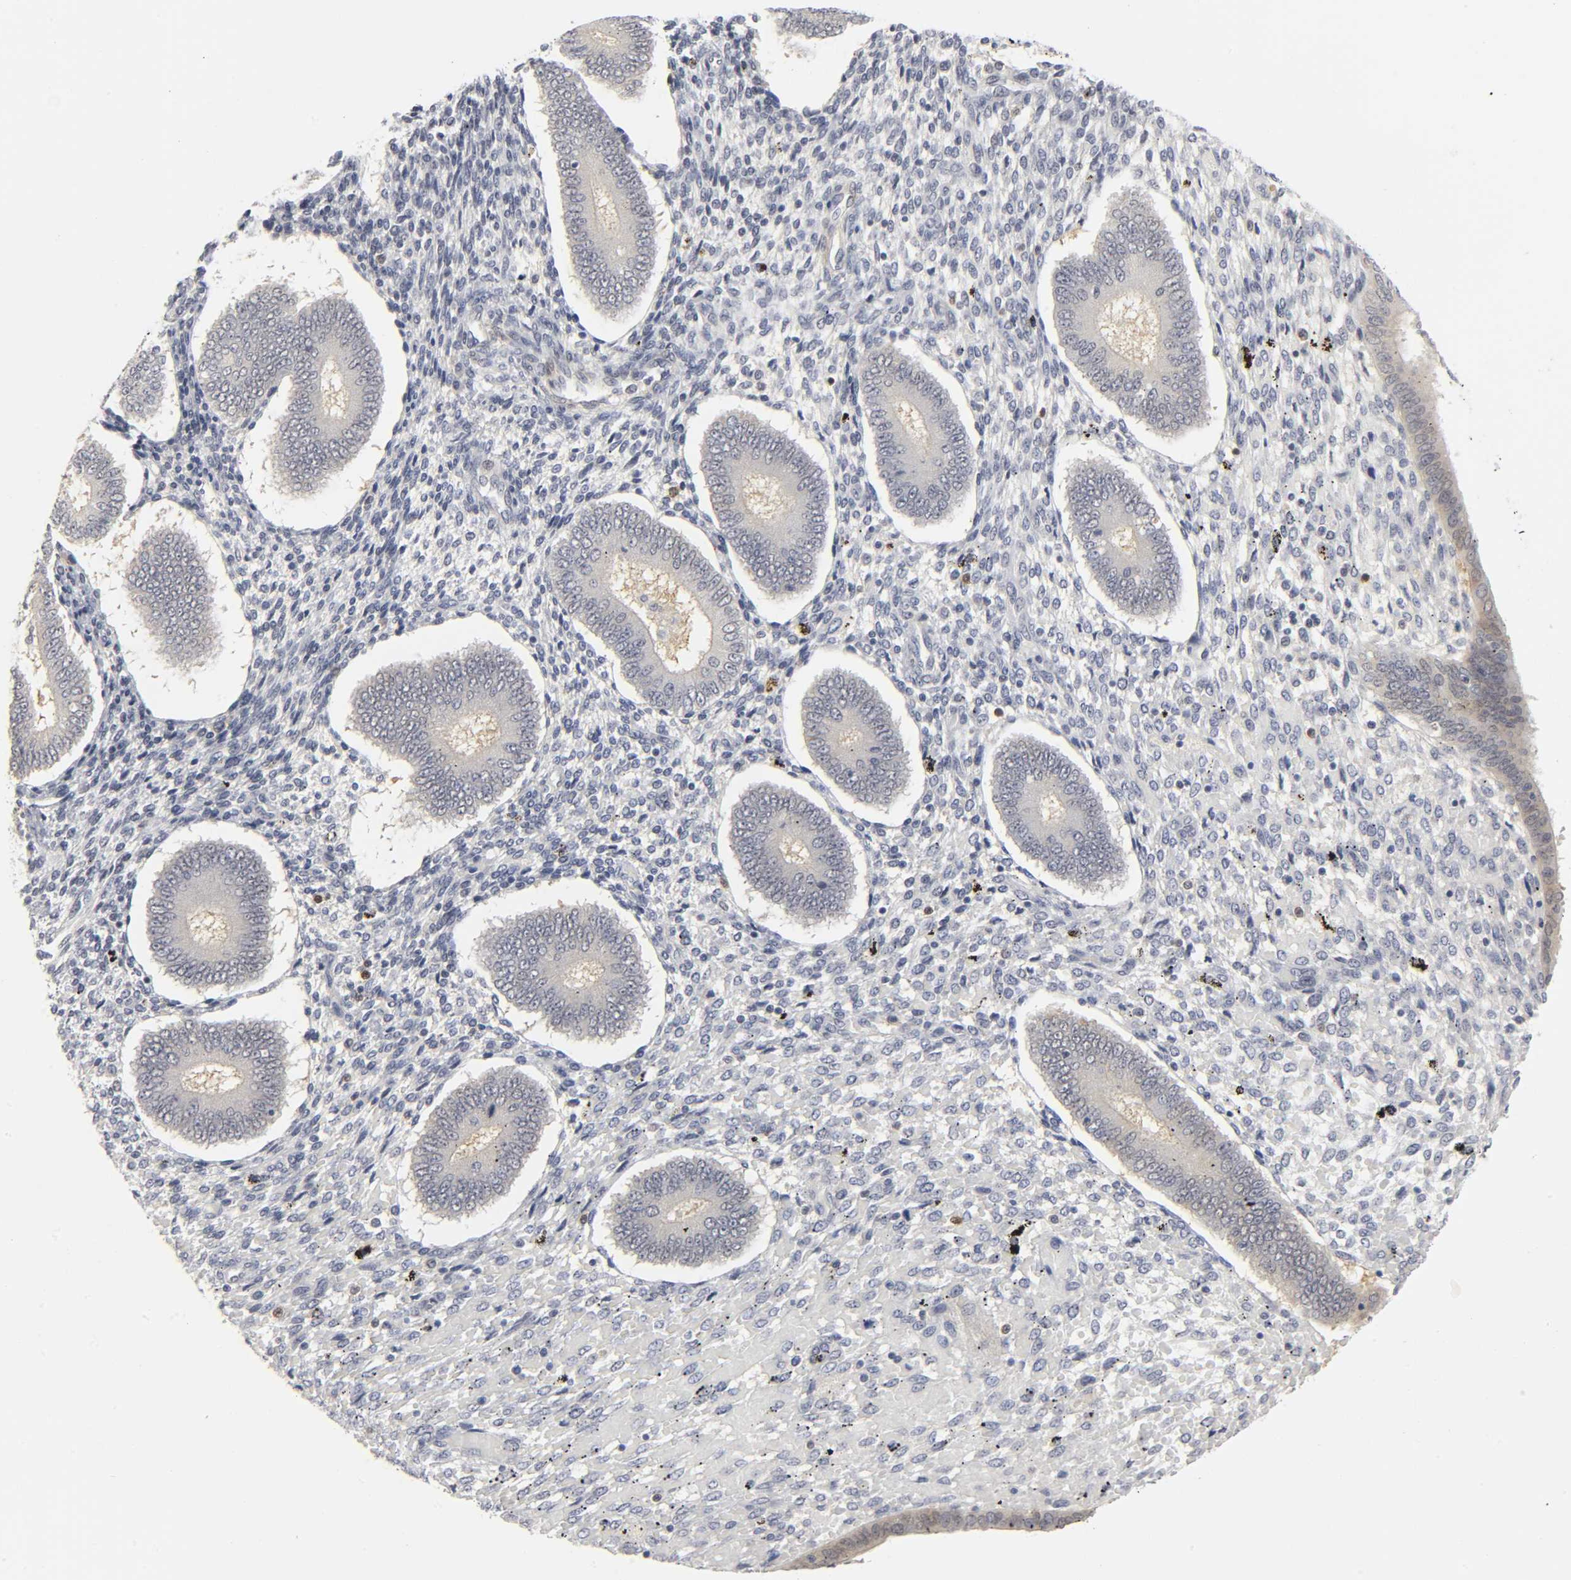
{"staining": {"intensity": "negative", "quantity": "none", "location": "none"}, "tissue": "endometrium", "cell_type": "Cells in endometrial stroma", "image_type": "normal", "snomed": [{"axis": "morphology", "description": "Normal tissue, NOS"}, {"axis": "topography", "description": "Endometrium"}], "caption": "This is a histopathology image of immunohistochemistry (IHC) staining of benign endometrium, which shows no expression in cells in endometrial stroma. (DAB (3,3'-diaminobenzidine) immunohistochemistry with hematoxylin counter stain).", "gene": "PDLIM3", "patient": {"sex": "female", "age": 42}}